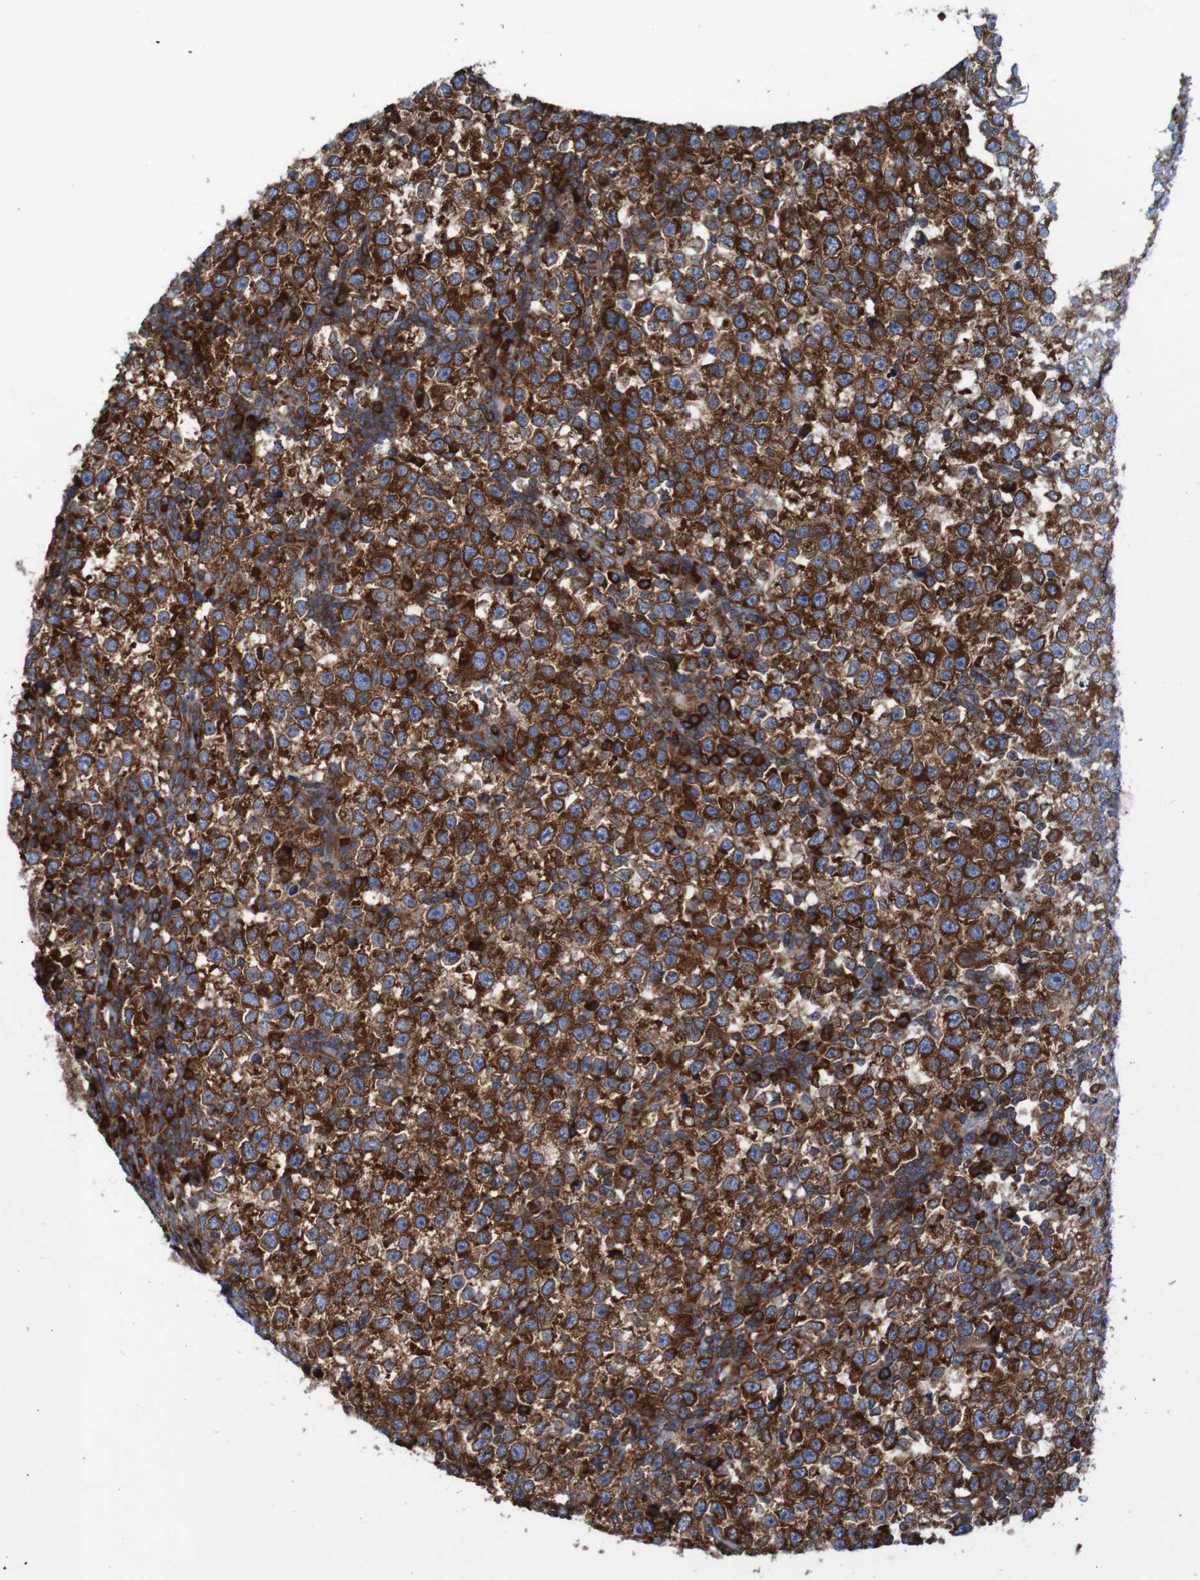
{"staining": {"intensity": "strong", "quantity": ">75%", "location": "cytoplasmic/membranous"}, "tissue": "testis cancer", "cell_type": "Tumor cells", "image_type": "cancer", "snomed": [{"axis": "morphology", "description": "Seminoma, NOS"}, {"axis": "topography", "description": "Testis"}], "caption": "IHC micrograph of human testis seminoma stained for a protein (brown), which demonstrates high levels of strong cytoplasmic/membranous expression in approximately >75% of tumor cells.", "gene": "RPL10", "patient": {"sex": "male", "age": 43}}